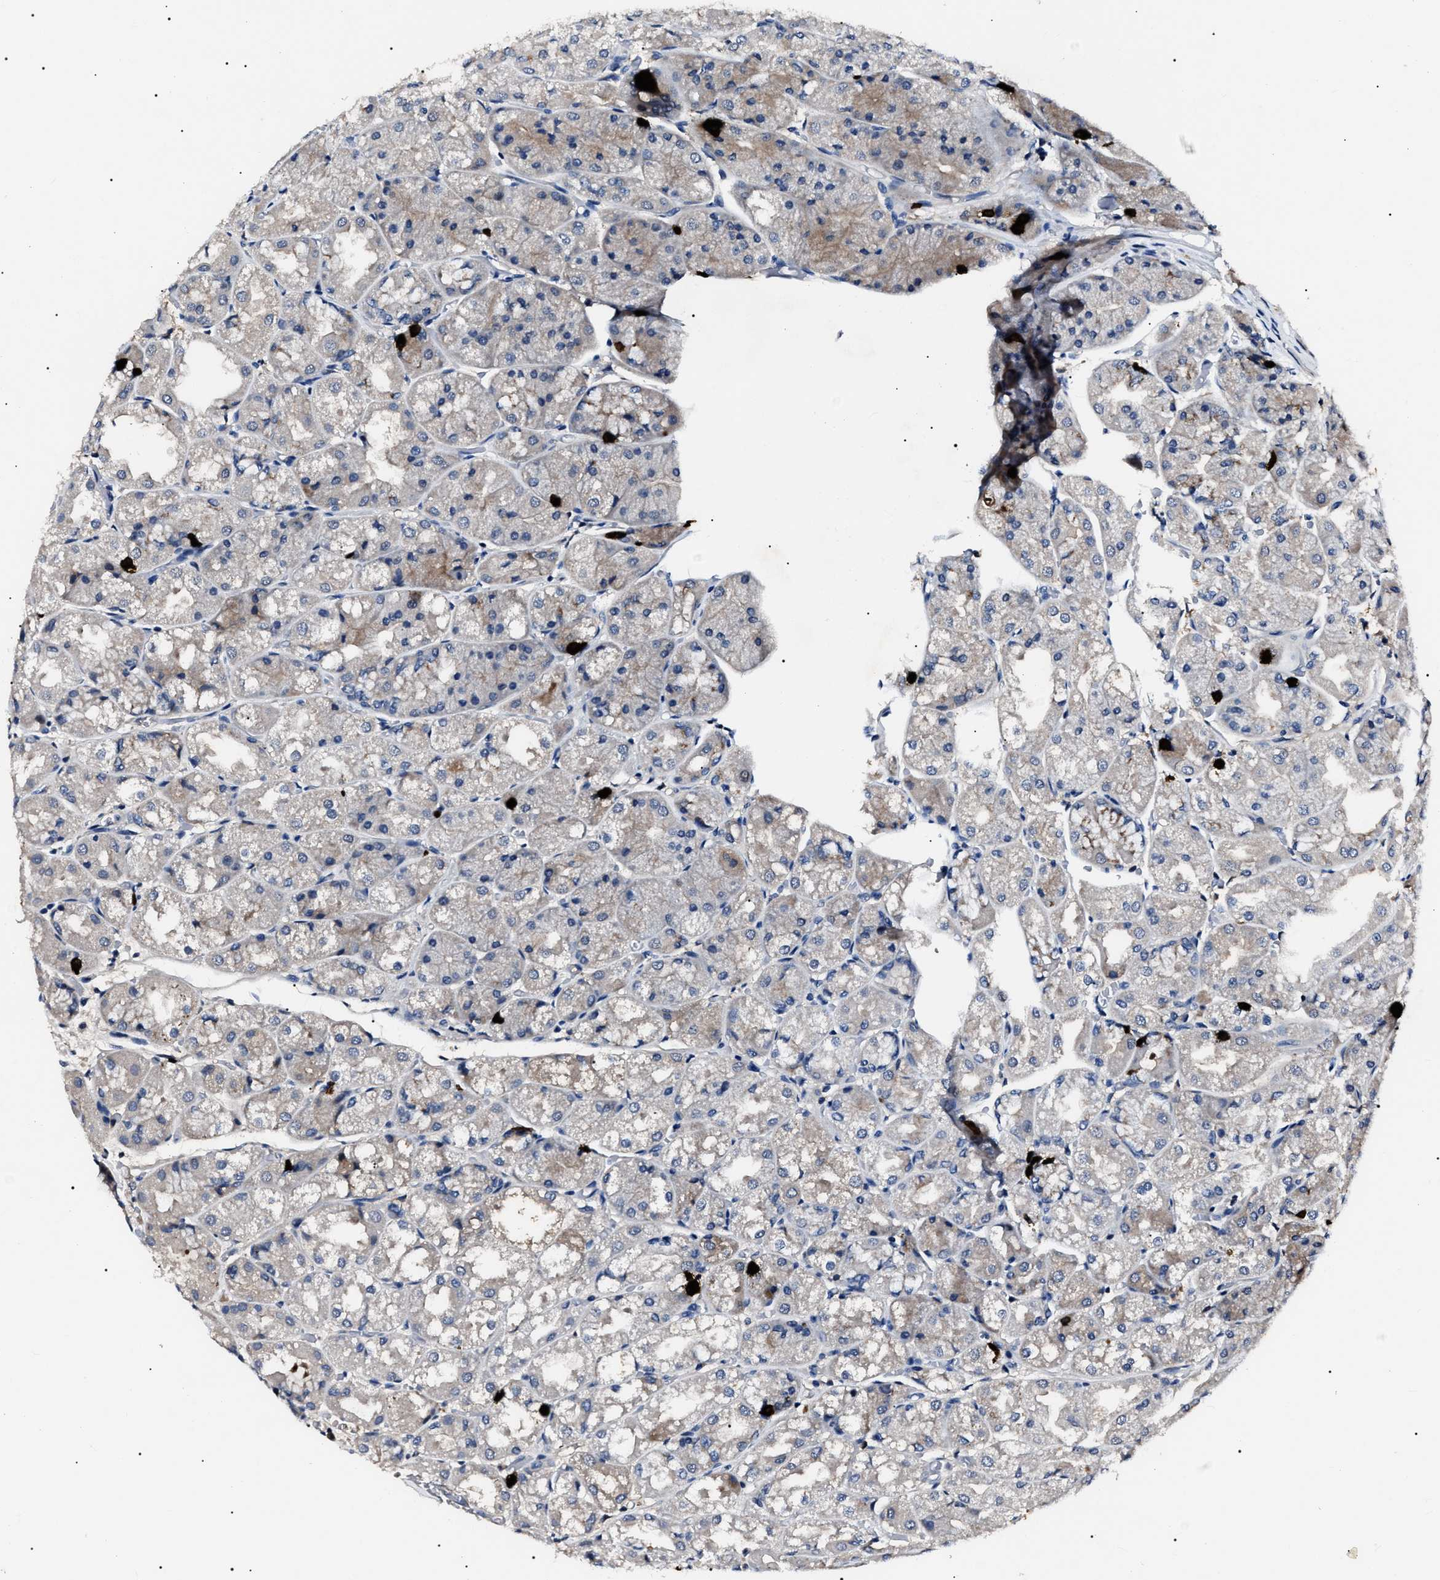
{"staining": {"intensity": "strong", "quantity": "<25%", "location": "cytoplasmic/membranous"}, "tissue": "stomach", "cell_type": "Glandular cells", "image_type": "normal", "snomed": [{"axis": "morphology", "description": "Normal tissue, NOS"}, {"axis": "topography", "description": "Stomach, upper"}], "caption": "Protein expression analysis of unremarkable stomach demonstrates strong cytoplasmic/membranous expression in approximately <25% of glandular cells.", "gene": "IFT81", "patient": {"sex": "male", "age": 72}}